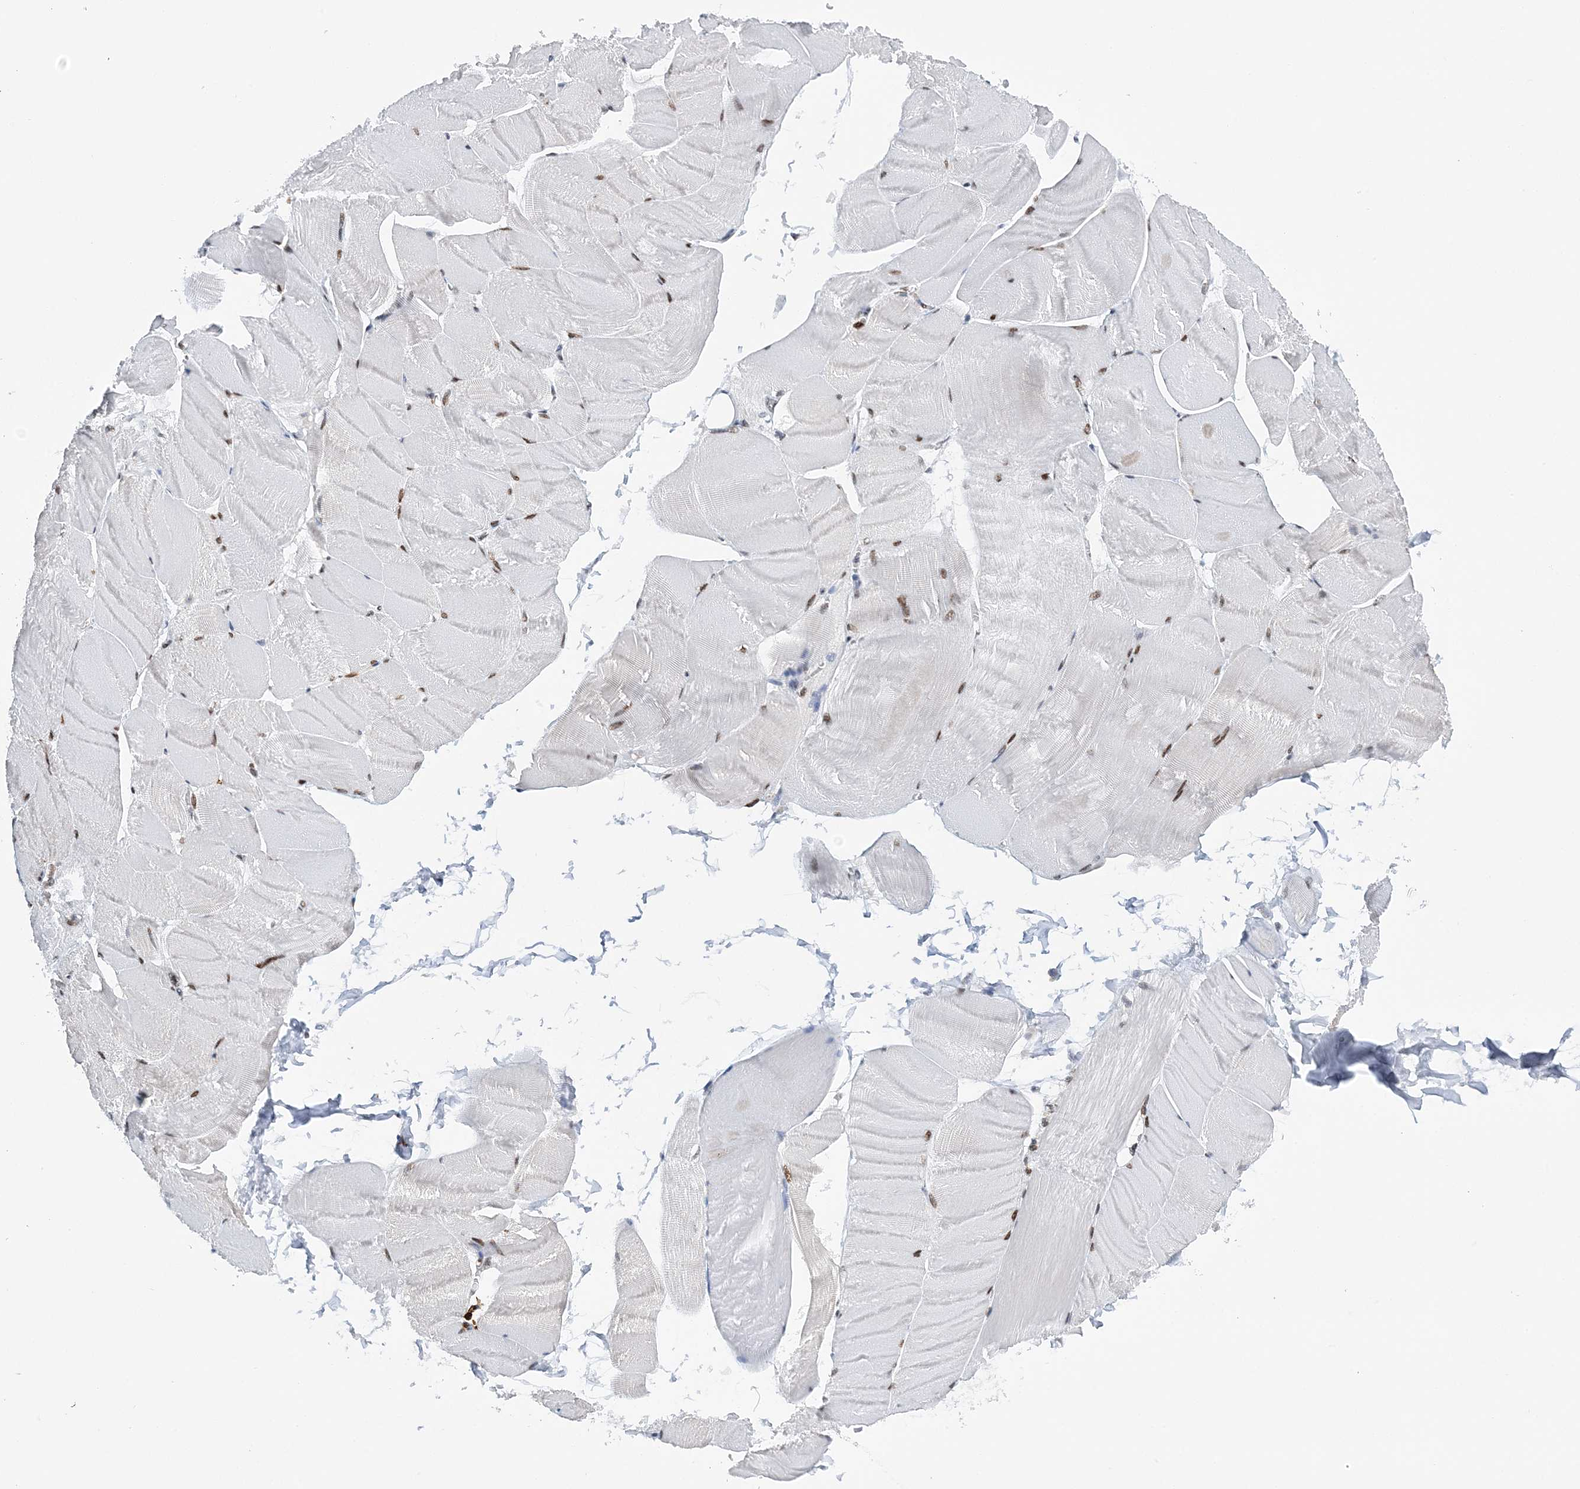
{"staining": {"intensity": "moderate", "quantity": "25%-75%", "location": "nuclear"}, "tissue": "skeletal muscle", "cell_type": "Myocytes", "image_type": "normal", "snomed": [{"axis": "morphology", "description": "Normal tissue, NOS"}, {"axis": "morphology", "description": "Basal cell carcinoma"}, {"axis": "topography", "description": "Skeletal muscle"}], "caption": "Protein analysis of unremarkable skeletal muscle reveals moderate nuclear positivity in approximately 25%-75% of myocytes. Immunohistochemistry stains the protein in brown and the nuclei are stained blue.", "gene": "PRMT9", "patient": {"sex": "female", "age": 64}}